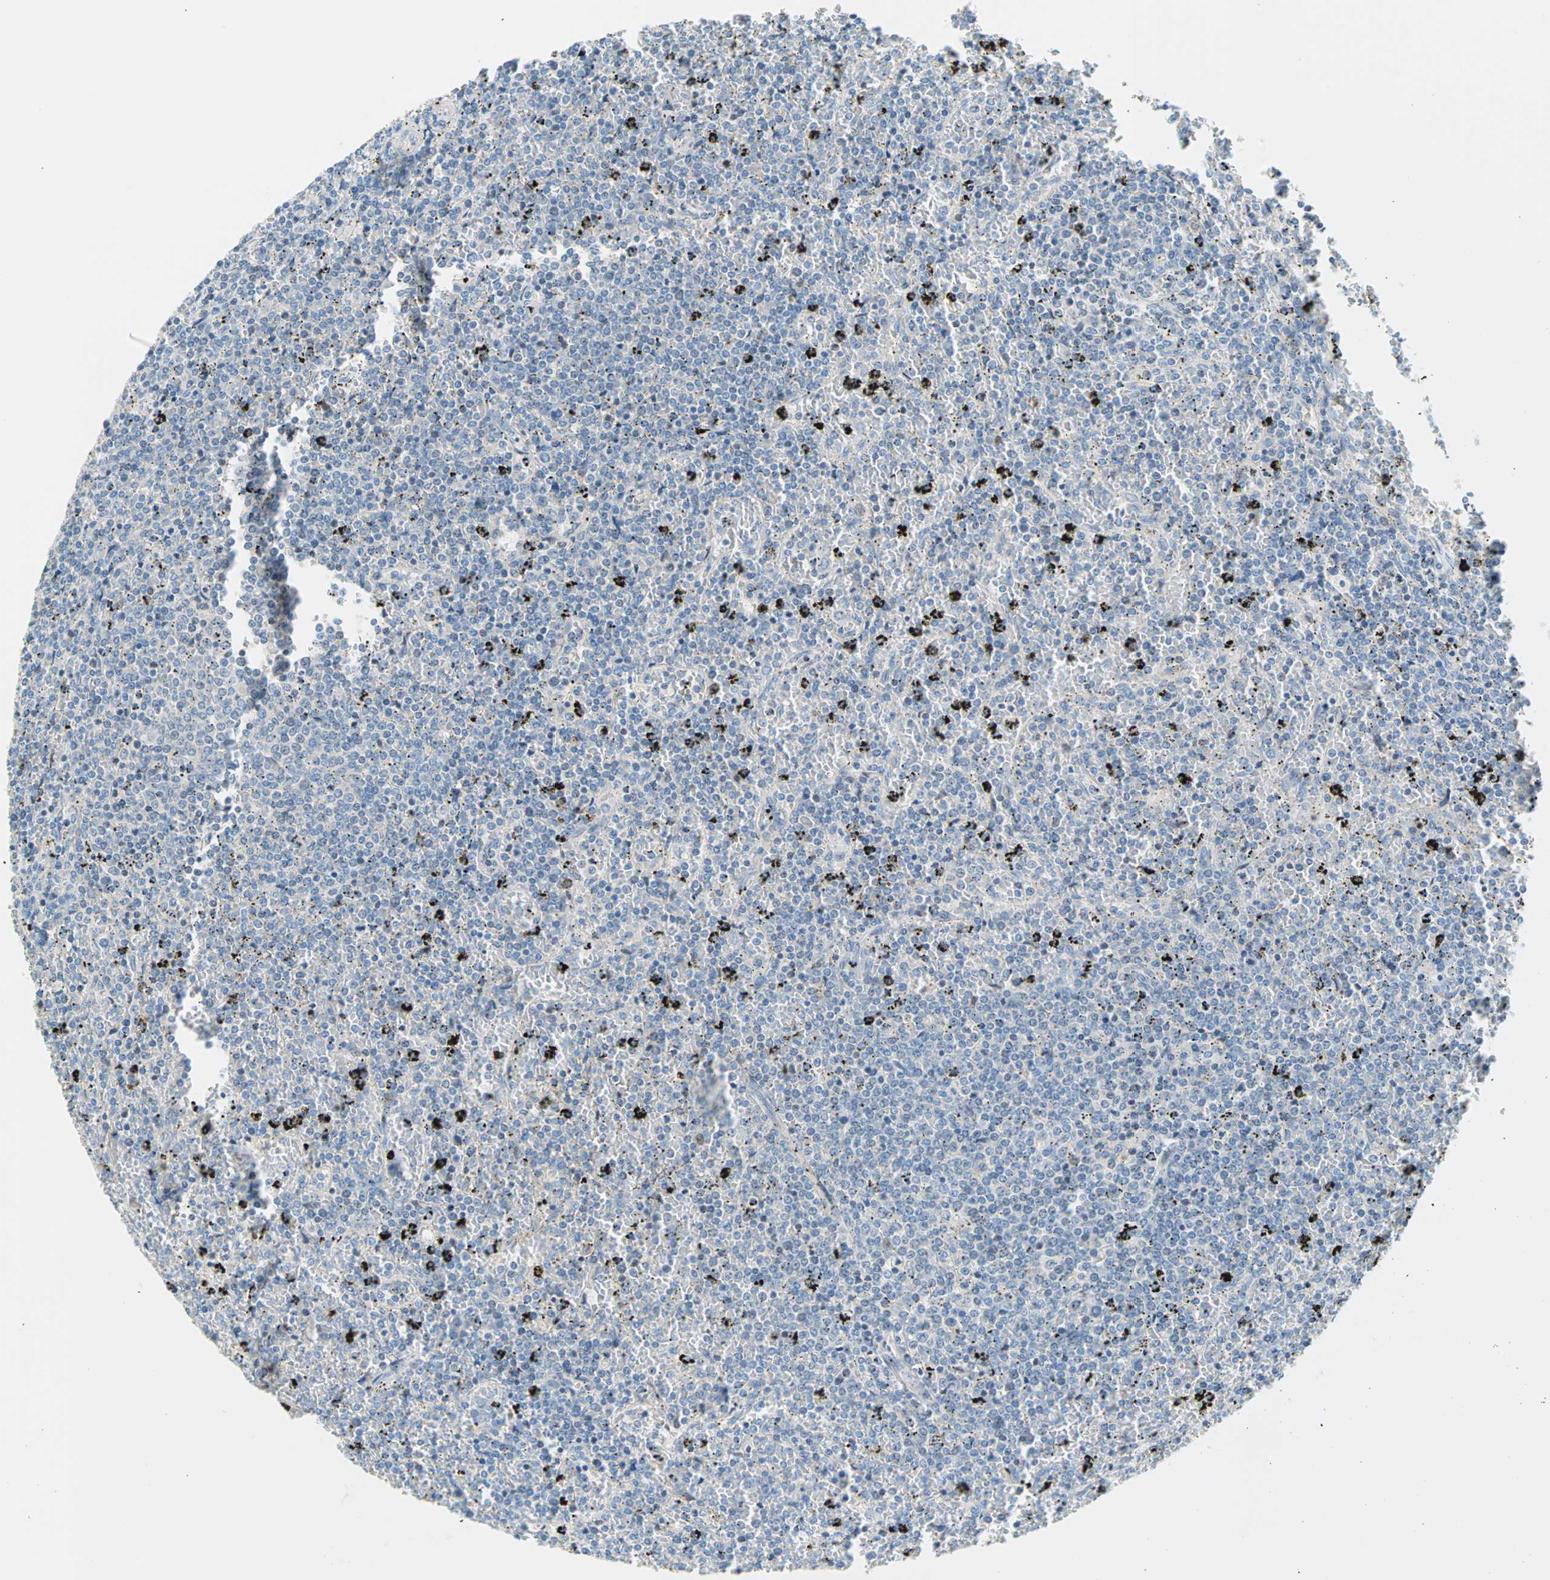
{"staining": {"intensity": "negative", "quantity": "none", "location": "none"}, "tissue": "lymphoma", "cell_type": "Tumor cells", "image_type": "cancer", "snomed": [{"axis": "morphology", "description": "Malignant lymphoma, non-Hodgkin's type, Low grade"}, {"axis": "topography", "description": "Spleen"}], "caption": "Tumor cells show no significant protein expression in malignant lymphoma, non-Hodgkin's type (low-grade).", "gene": "TMEM163", "patient": {"sex": "female", "age": 77}}